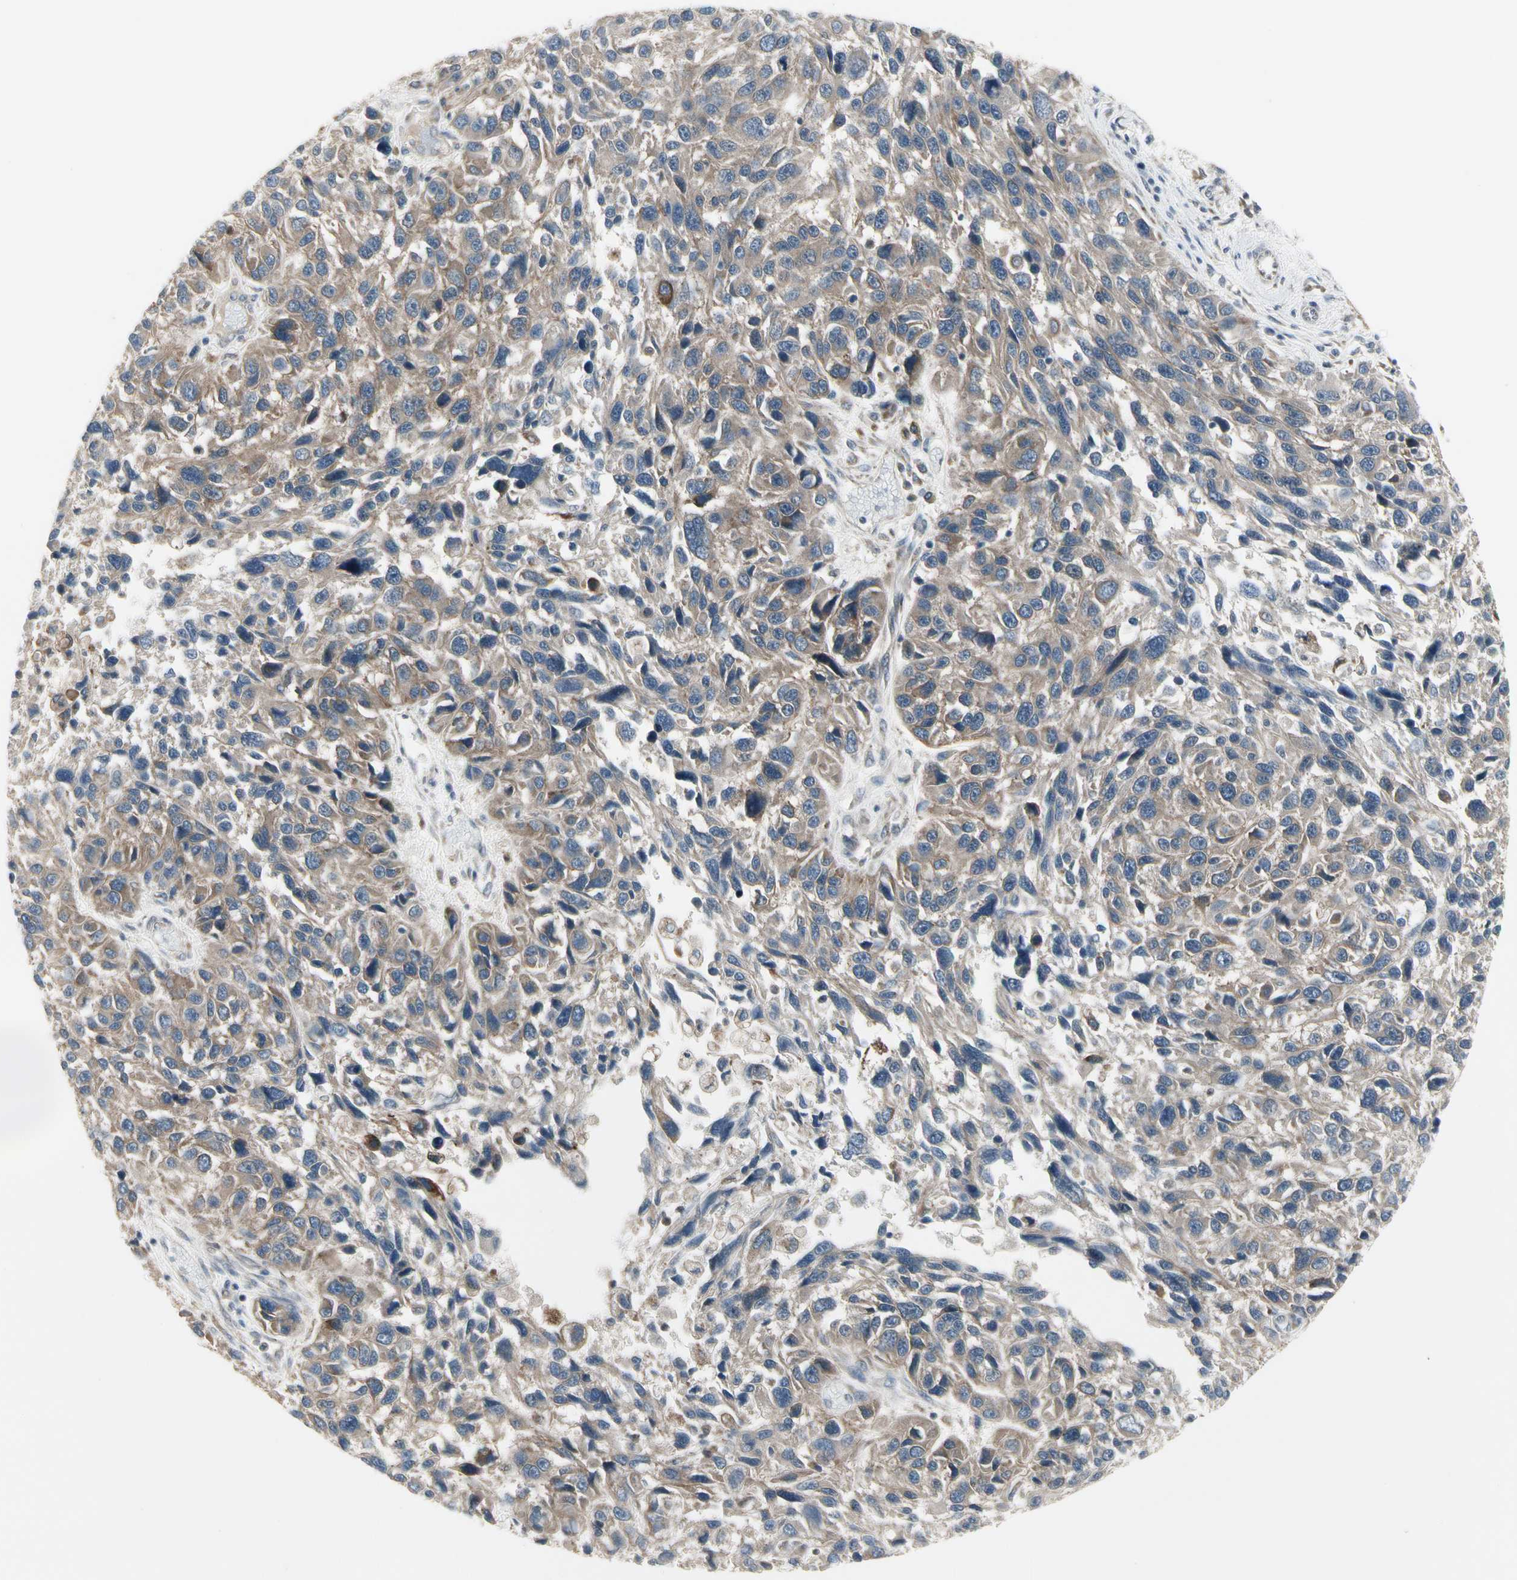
{"staining": {"intensity": "weak", "quantity": ">75%", "location": "cytoplasmic/membranous"}, "tissue": "melanoma", "cell_type": "Tumor cells", "image_type": "cancer", "snomed": [{"axis": "morphology", "description": "Malignant melanoma, NOS"}, {"axis": "topography", "description": "Skin"}], "caption": "Brown immunohistochemical staining in human malignant melanoma displays weak cytoplasmic/membranous positivity in about >75% of tumor cells. The staining is performed using DAB brown chromogen to label protein expression. The nuclei are counter-stained blue using hematoxylin.", "gene": "GRN", "patient": {"sex": "male", "age": 53}}